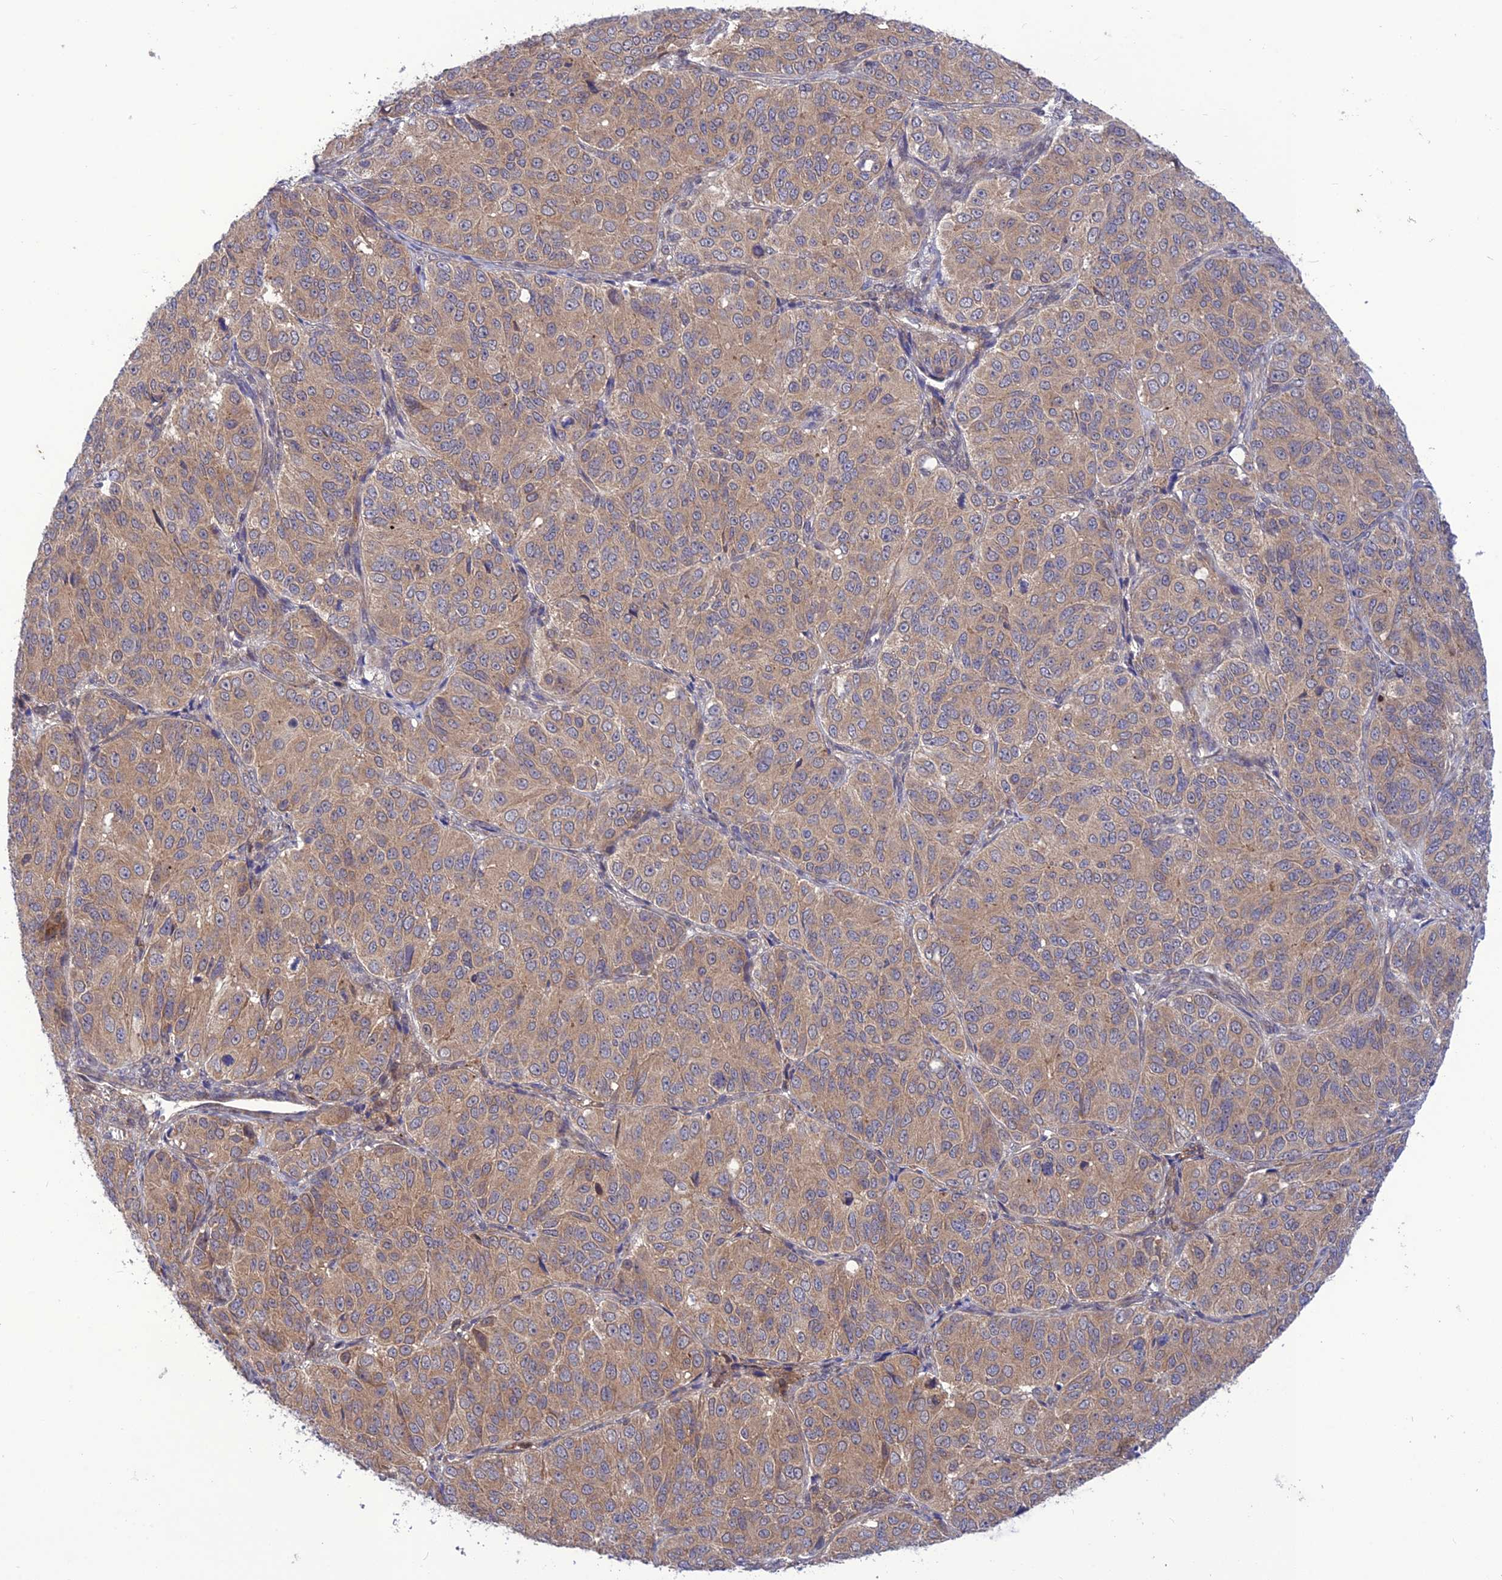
{"staining": {"intensity": "moderate", "quantity": ">75%", "location": "cytoplasmic/membranous"}, "tissue": "ovarian cancer", "cell_type": "Tumor cells", "image_type": "cancer", "snomed": [{"axis": "morphology", "description": "Carcinoma, endometroid"}, {"axis": "topography", "description": "Ovary"}], "caption": "A medium amount of moderate cytoplasmic/membranous positivity is seen in approximately >75% of tumor cells in ovarian endometroid carcinoma tissue.", "gene": "UROS", "patient": {"sex": "female", "age": 51}}